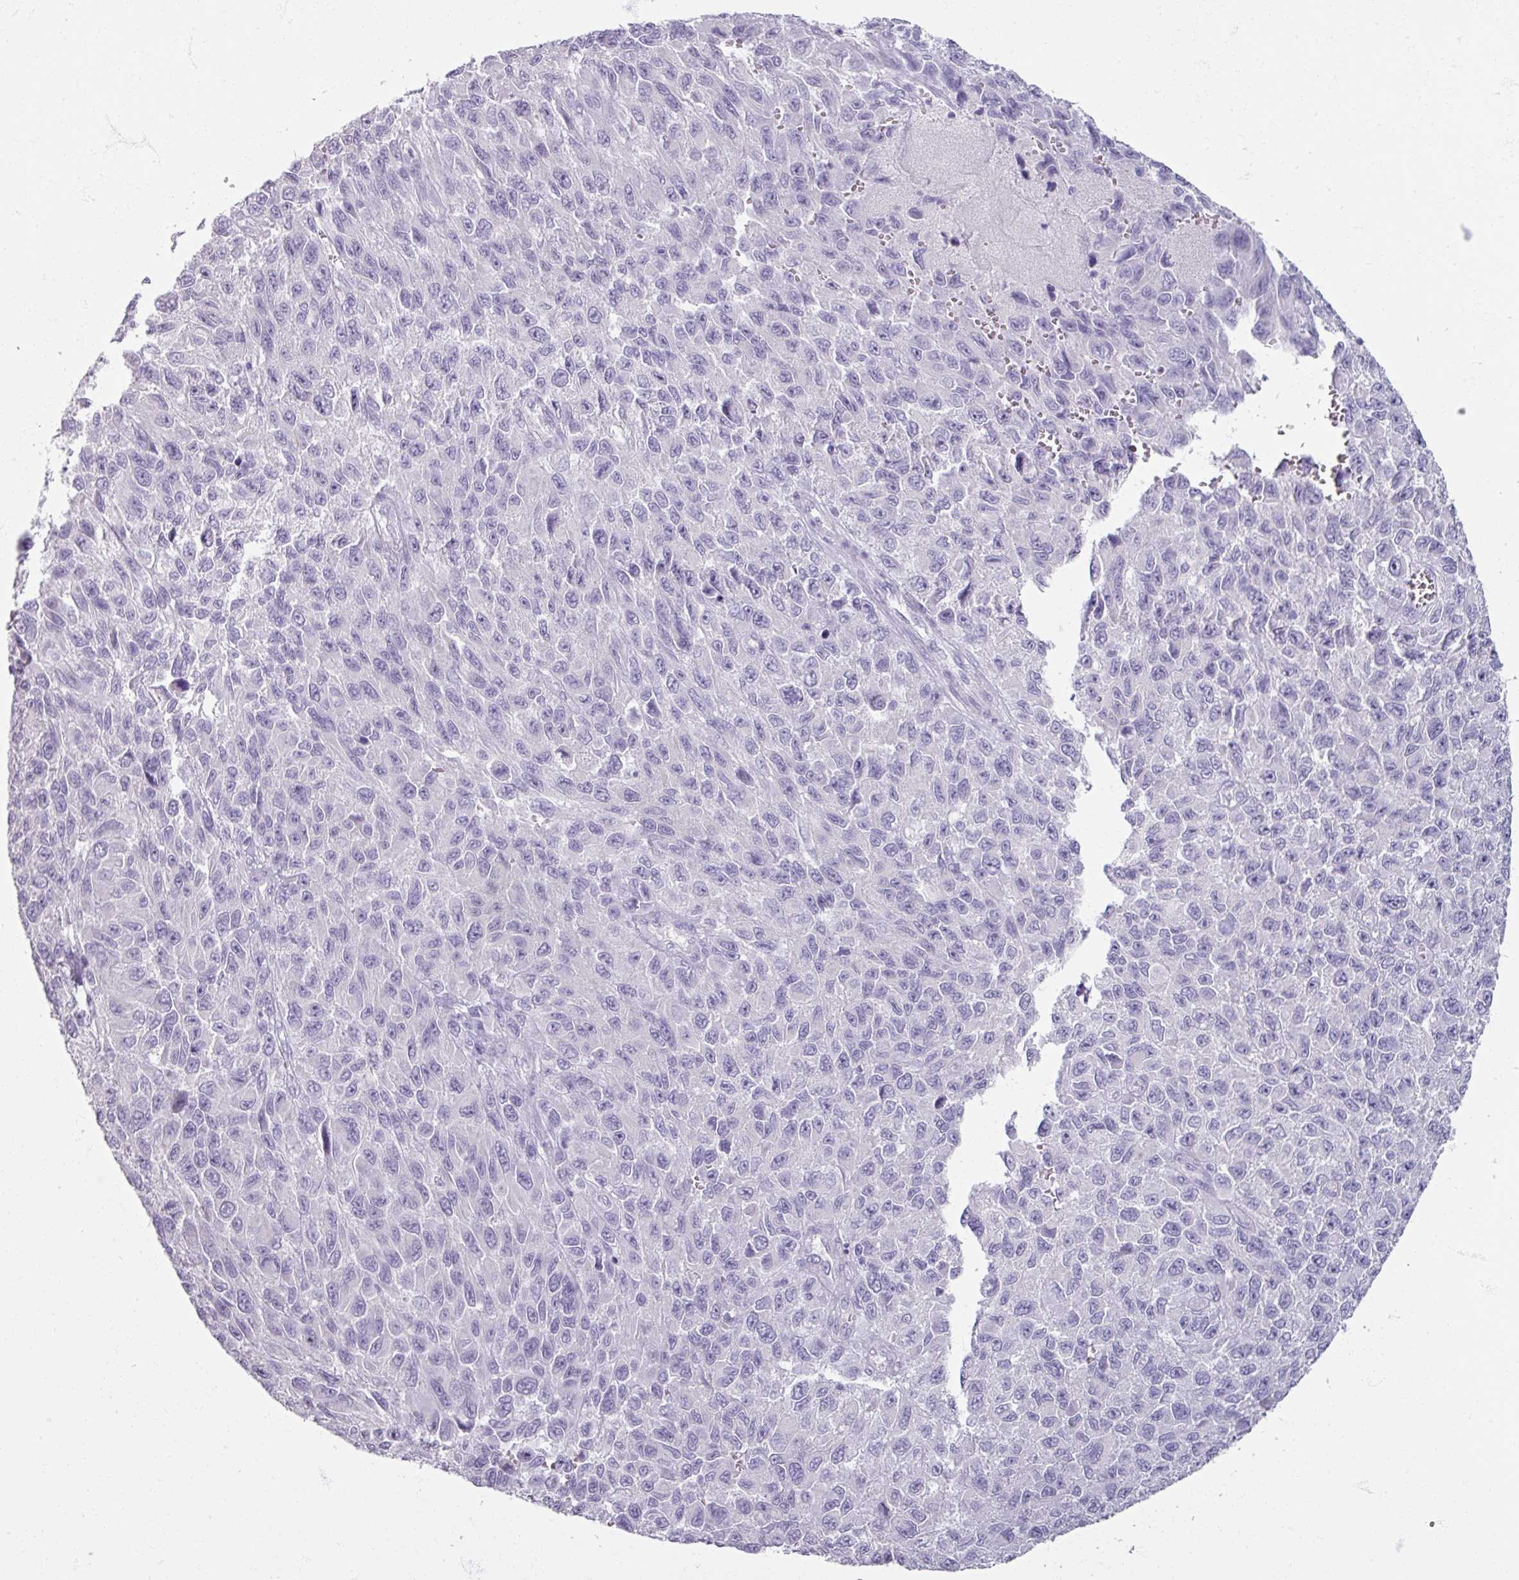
{"staining": {"intensity": "negative", "quantity": "none", "location": "none"}, "tissue": "melanoma", "cell_type": "Tumor cells", "image_type": "cancer", "snomed": [{"axis": "morphology", "description": "Normal tissue, NOS"}, {"axis": "morphology", "description": "Malignant melanoma, NOS"}, {"axis": "topography", "description": "Skin"}], "caption": "There is no significant expression in tumor cells of malignant melanoma.", "gene": "TG", "patient": {"sex": "female", "age": 96}}